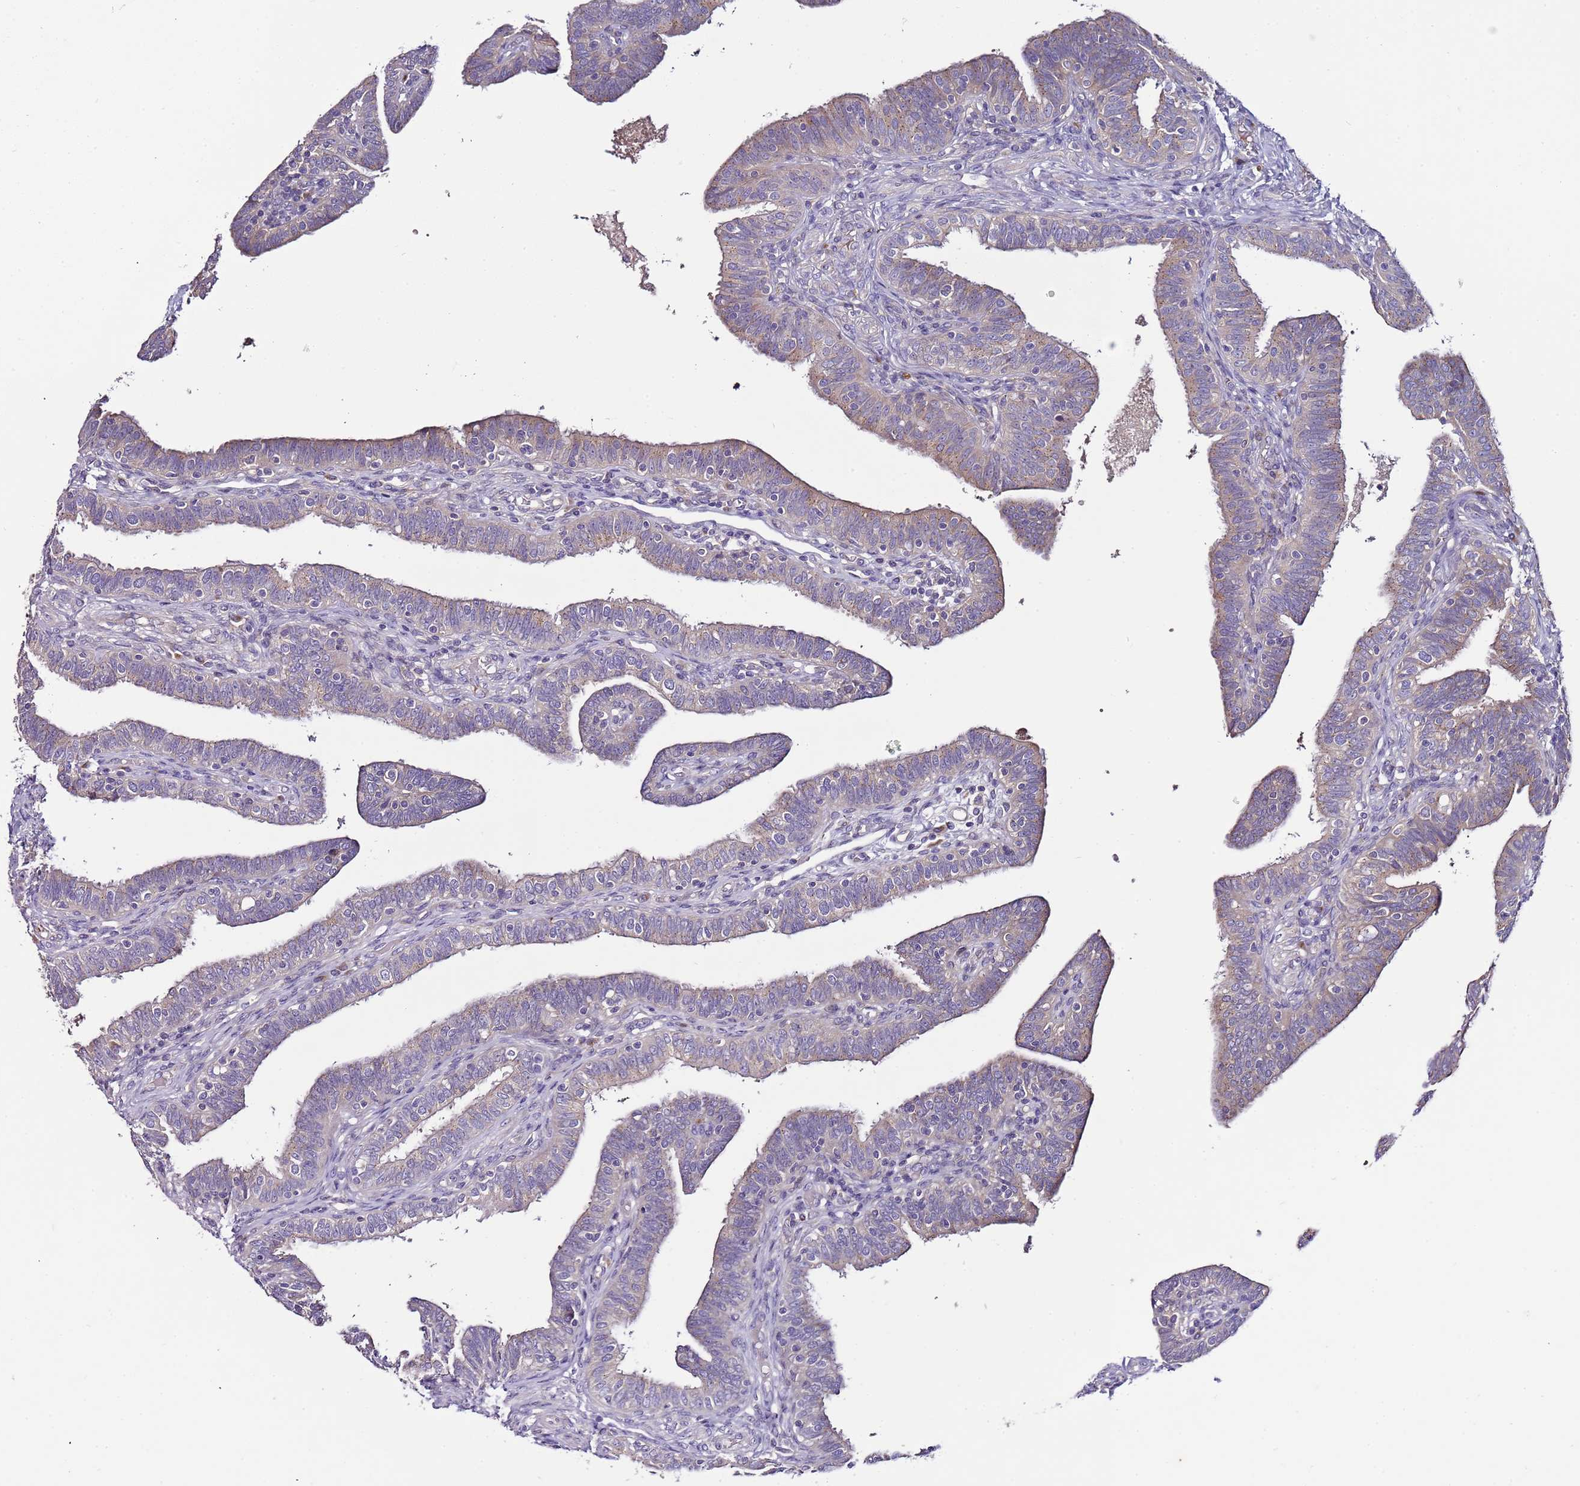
{"staining": {"intensity": "moderate", "quantity": "25%-75%", "location": "cytoplasmic/membranous"}, "tissue": "fallopian tube", "cell_type": "Glandular cells", "image_type": "normal", "snomed": [{"axis": "morphology", "description": "Normal tissue, NOS"}, {"axis": "topography", "description": "Fallopian tube"}], "caption": "IHC of normal human fallopian tube demonstrates medium levels of moderate cytoplasmic/membranous expression in about 25%-75% of glandular cells.", "gene": "FAM20A", "patient": {"sex": "female", "age": 39}}